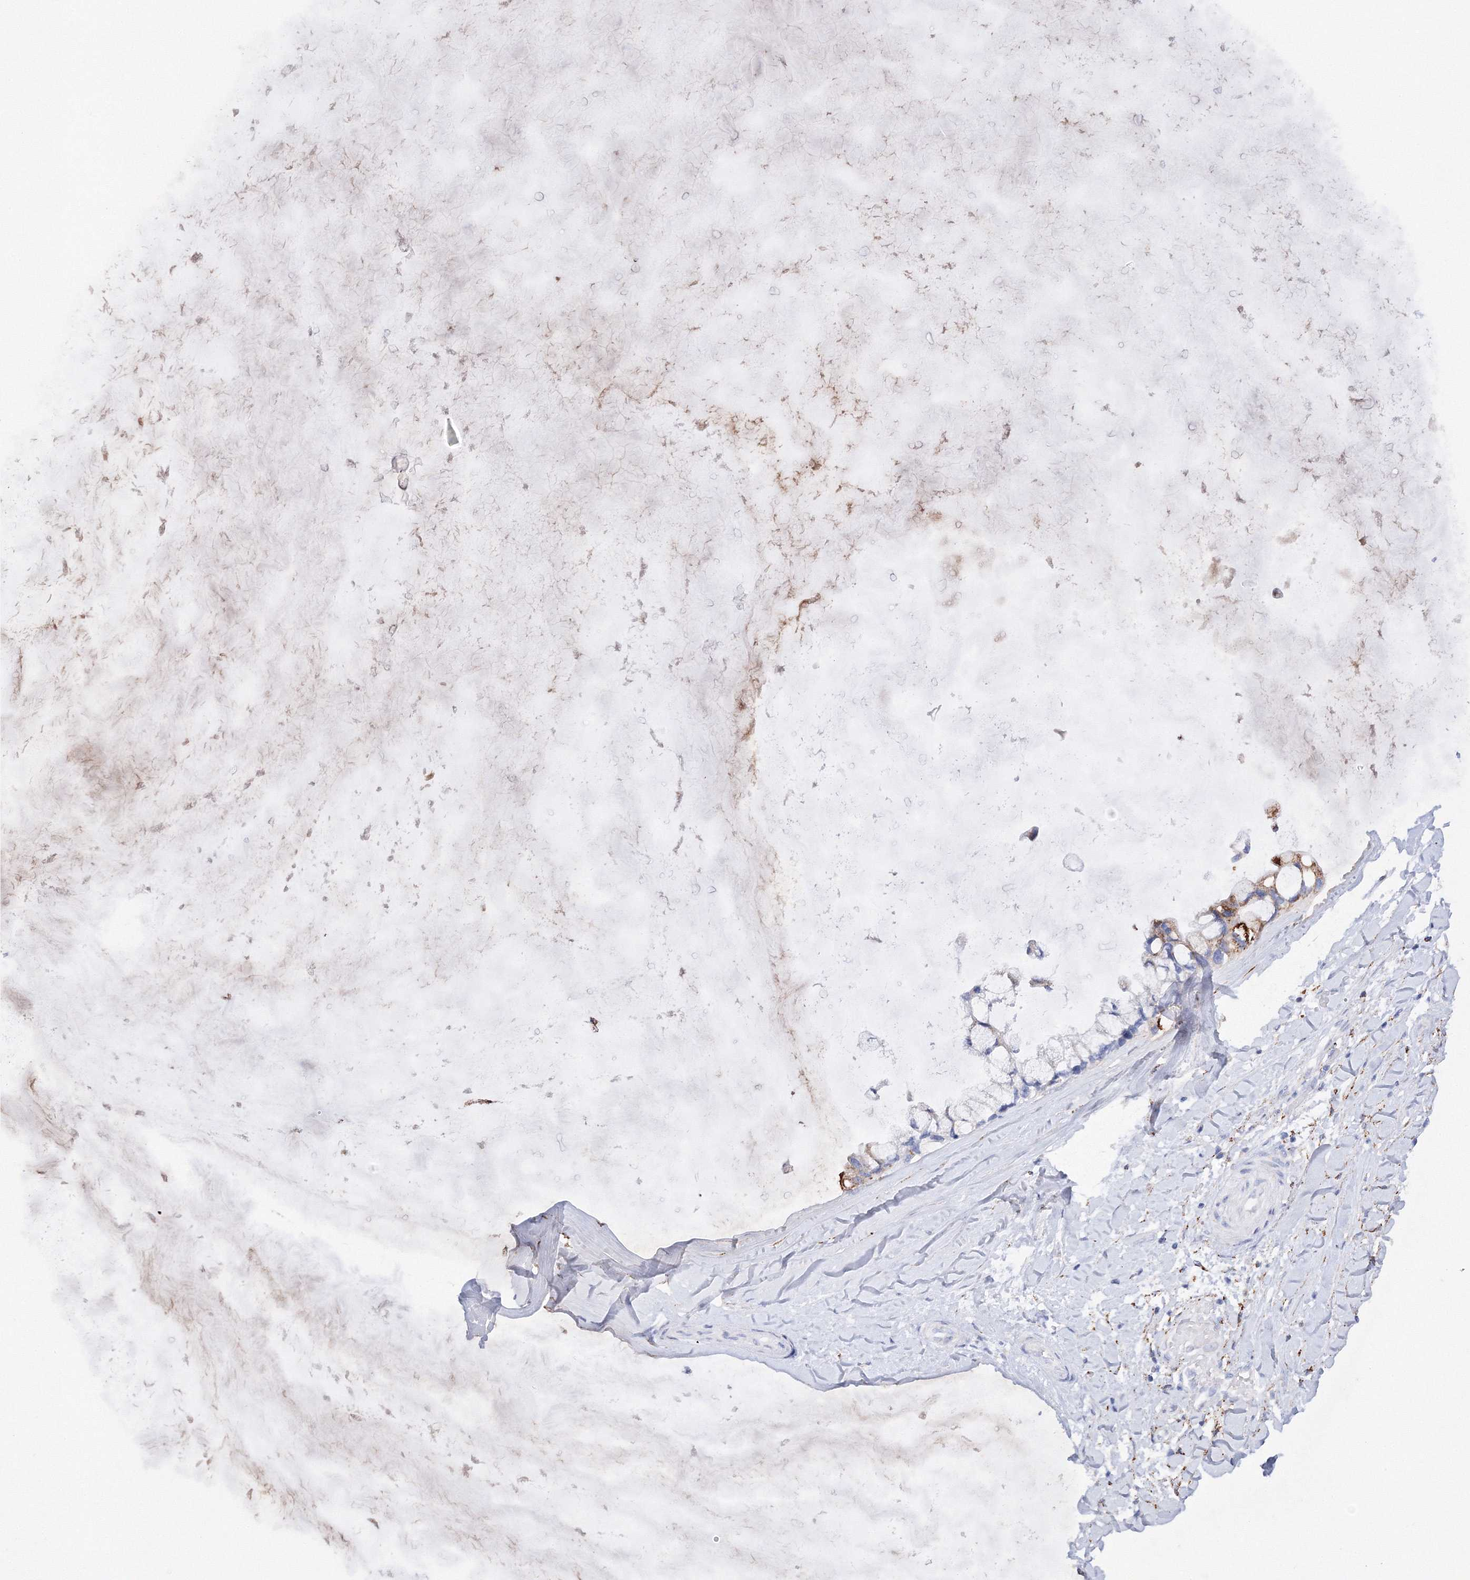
{"staining": {"intensity": "moderate", "quantity": "<25%", "location": "cytoplasmic/membranous"}, "tissue": "ovarian cancer", "cell_type": "Tumor cells", "image_type": "cancer", "snomed": [{"axis": "morphology", "description": "Cystadenocarcinoma, mucinous, NOS"}, {"axis": "topography", "description": "Ovary"}], "caption": "Immunohistochemical staining of ovarian cancer (mucinous cystadenocarcinoma) demonstrates low levels of moderate cytoplasmic/membranous protein staining in about <25% of tumor cells. (Stains: DAB (3,3'-diaminobenzidine) in brown, nuclei in blue, Microscopy: brightfield microscopy at high magnification).", "gene": "MERTK", "patient": {"sex": "female", "age": 39}}